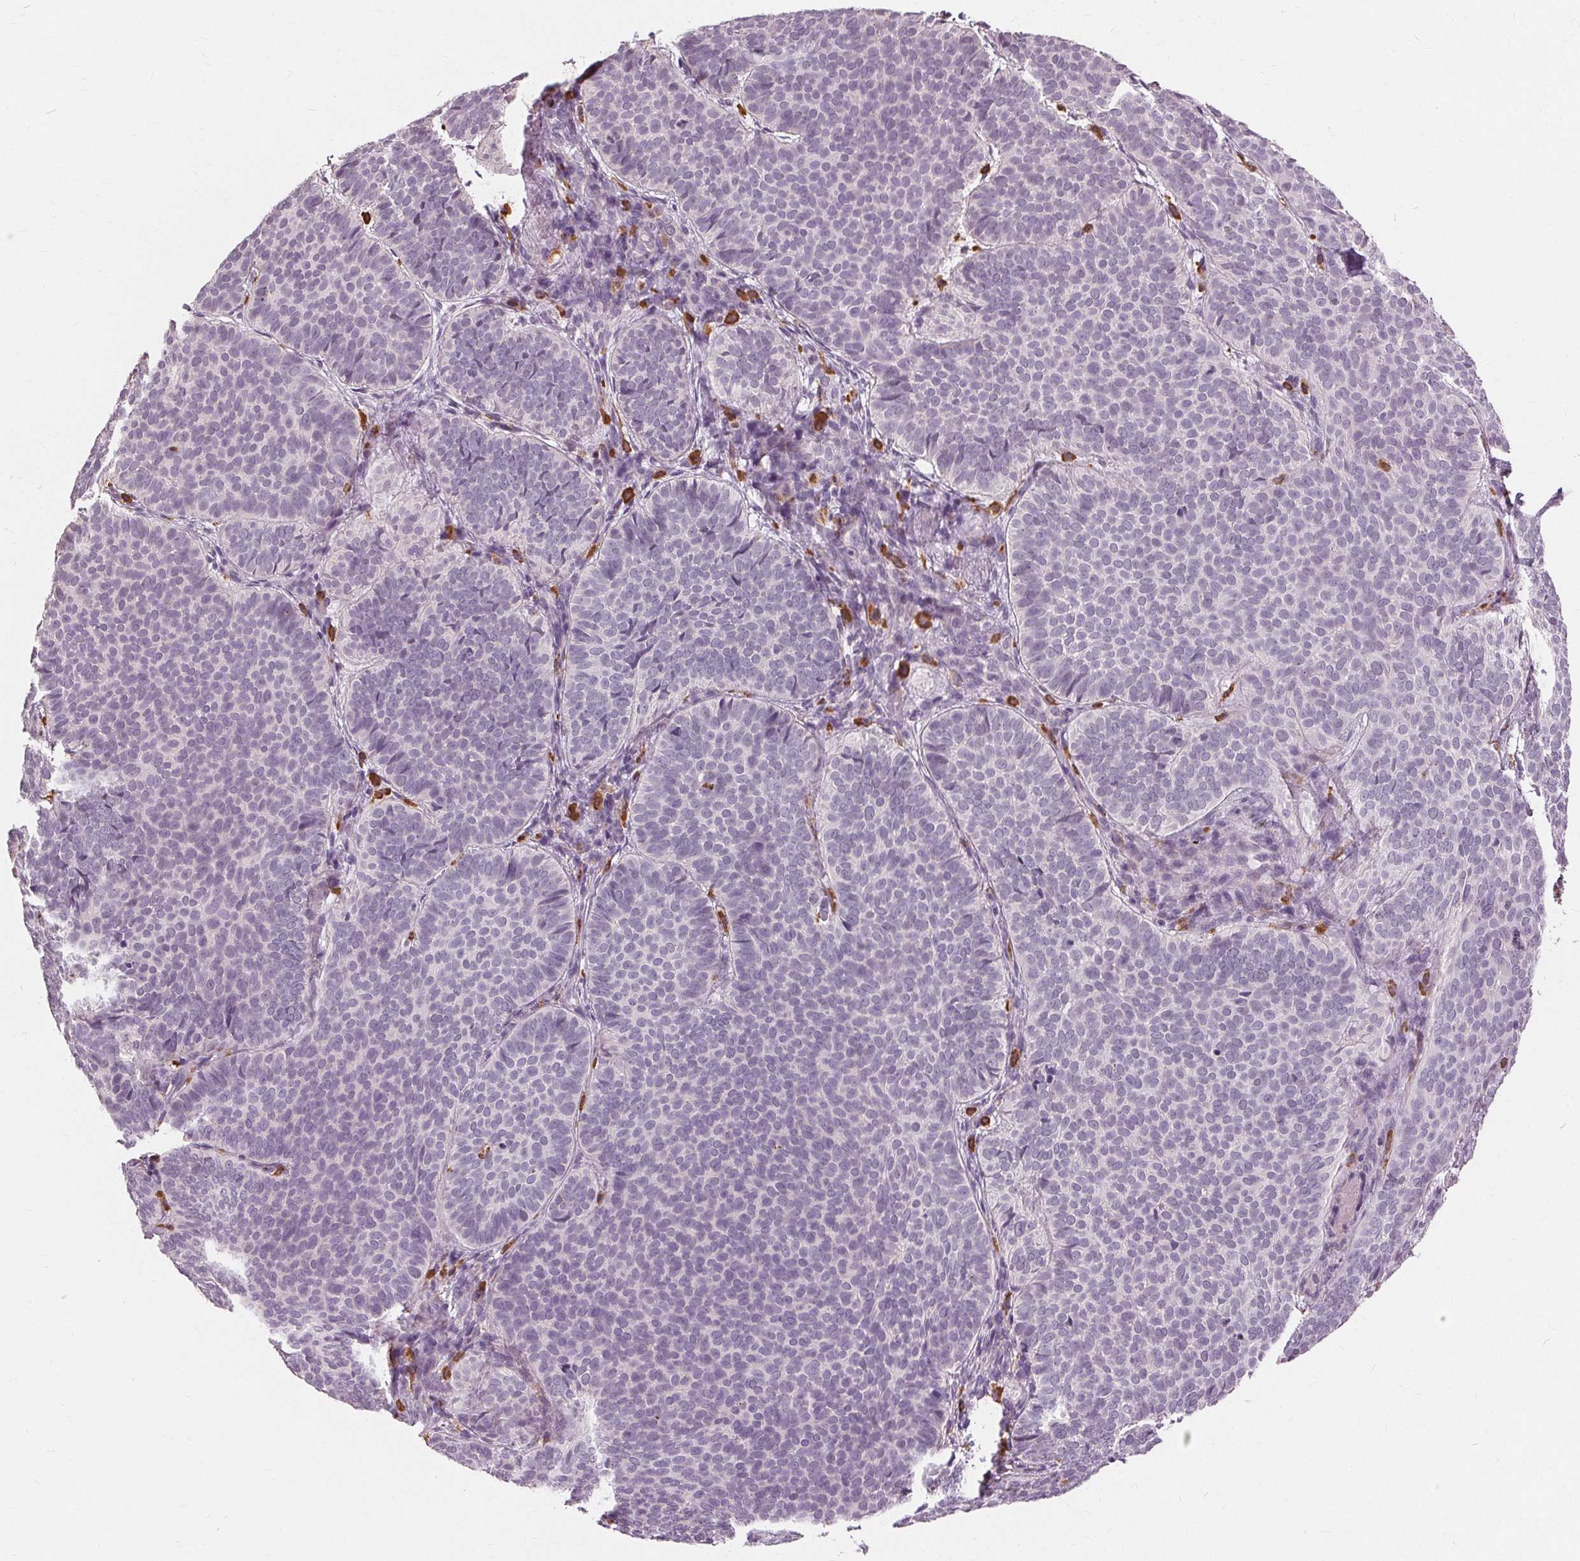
{"staining": {"intensity": "negative", "quantity": "none", "location": "none"}, "tissue": "skin cancer", "cell_type": "Tumor cells", "image_type": "cancer", "snomed": [{"axis": "morphology", "description": "Basal cell carcinoma"}, {"axis": "topography", "description": "Skin"}], "caption": "This is a photomicrograph of IHC staining of basal cell carcinoma (skin), which shows no positivity in tumor cells.", "gene": "SIGLEC6", "patient": {"sex": "male", "age": 57}}